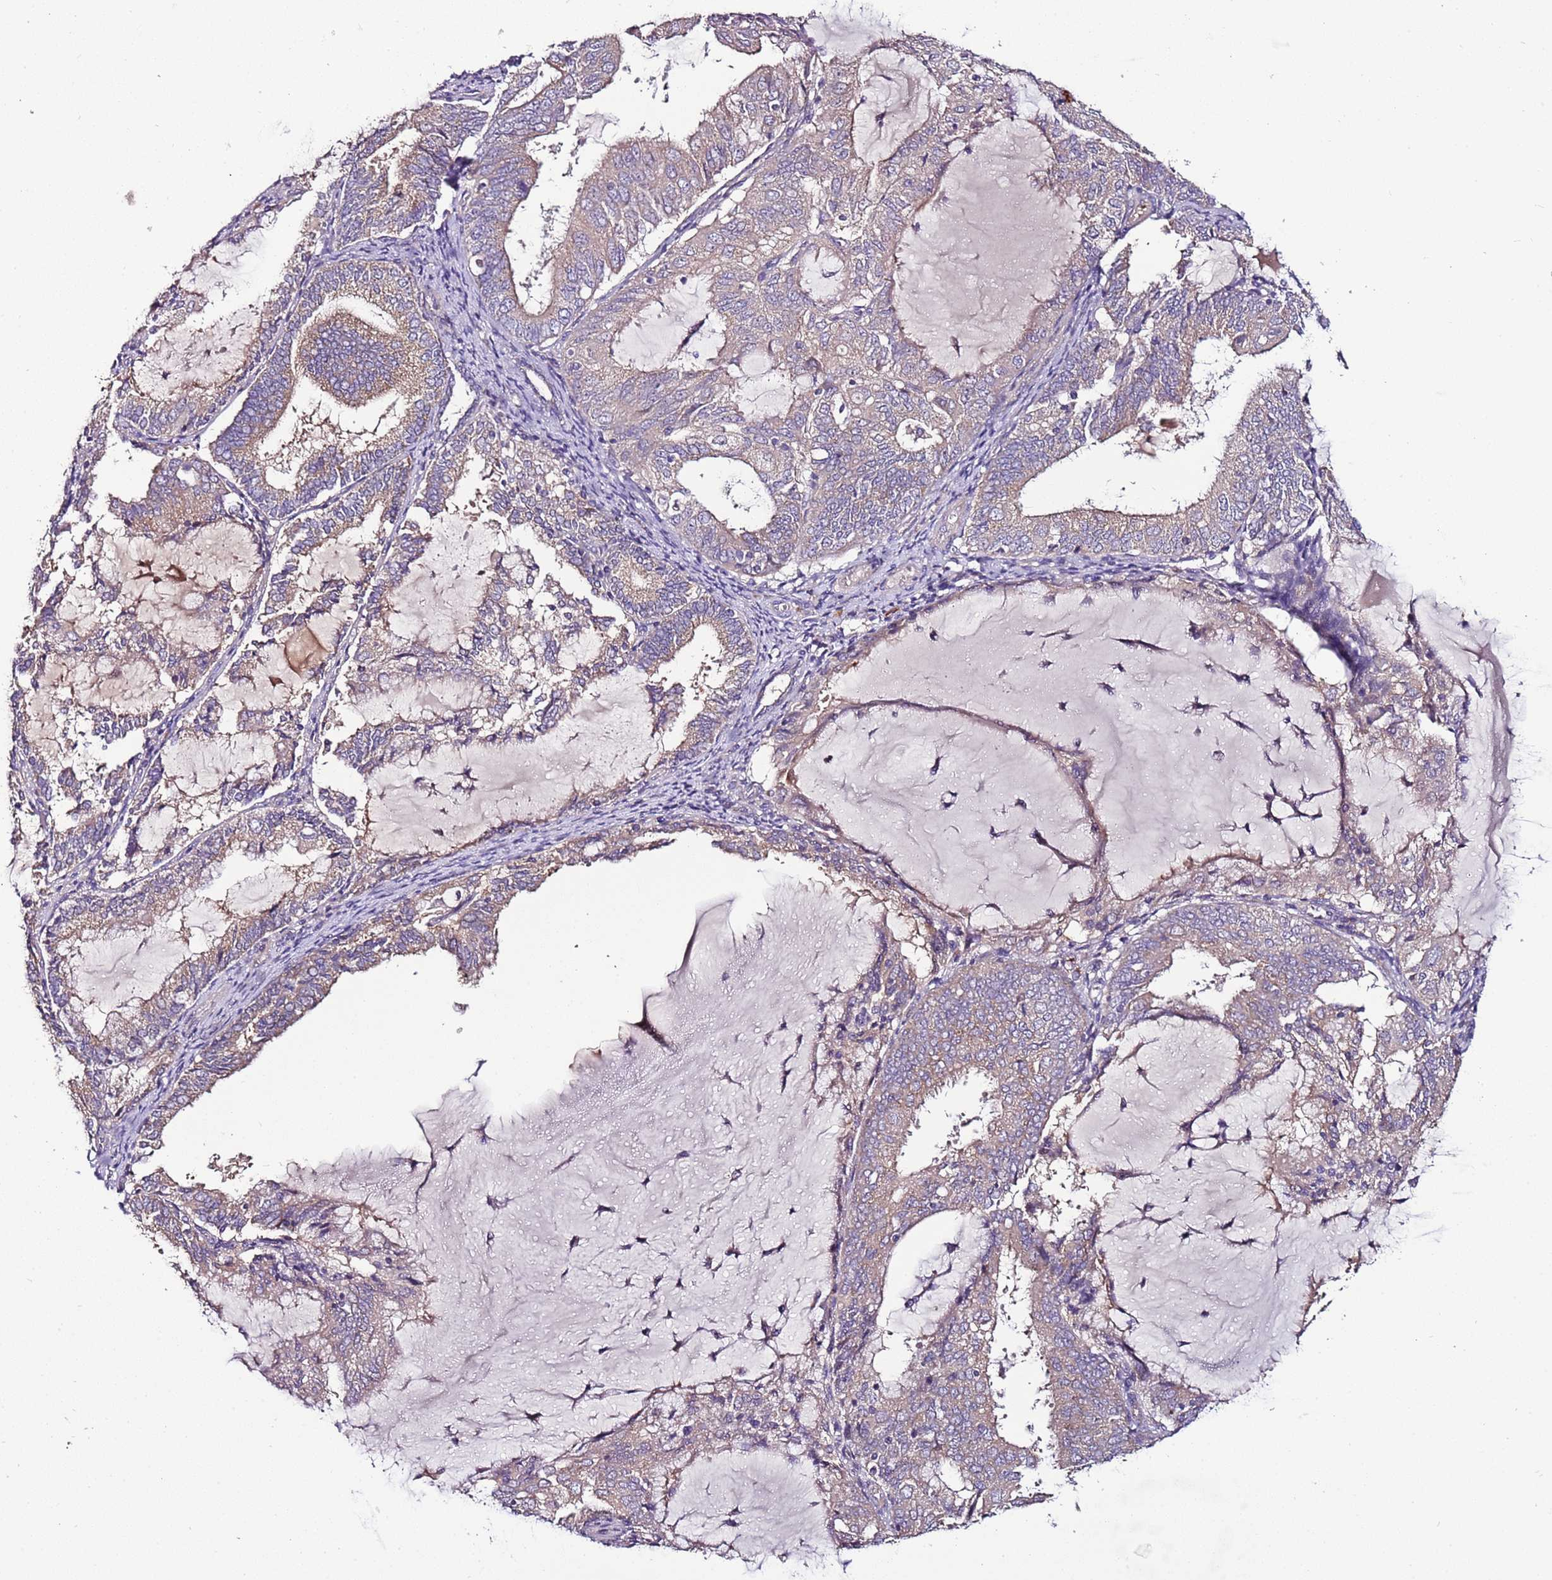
{"staining": {"intensity": "weak", "quantity": "25%-75%", "location": "cytoplasmic/membranous"}, "tissue": "endometrial cancer", "cell_type": "Tumor cells", "image_type": "cancer", "snomed": [{"axis": "morphology", "description": "Adenocarcinoma, NOS"}, {"axis": "topography", "description": "Endometrium"}], "caption": "Immunohistochemical staining of human endometrial cancer (adenocarcinoma) reveals weak cytoplasmic/membranous protein positivity in approximately 25%-75% of tumor cells. The protein of interest is stained brown, and the nuclei are stained in blue (DAB (3,3'-diaminobenzidine) IHC with brightfield microscopy, high magnification).", "gene": "FAM20A", "patient": {"sex": "female", "age": 81}}